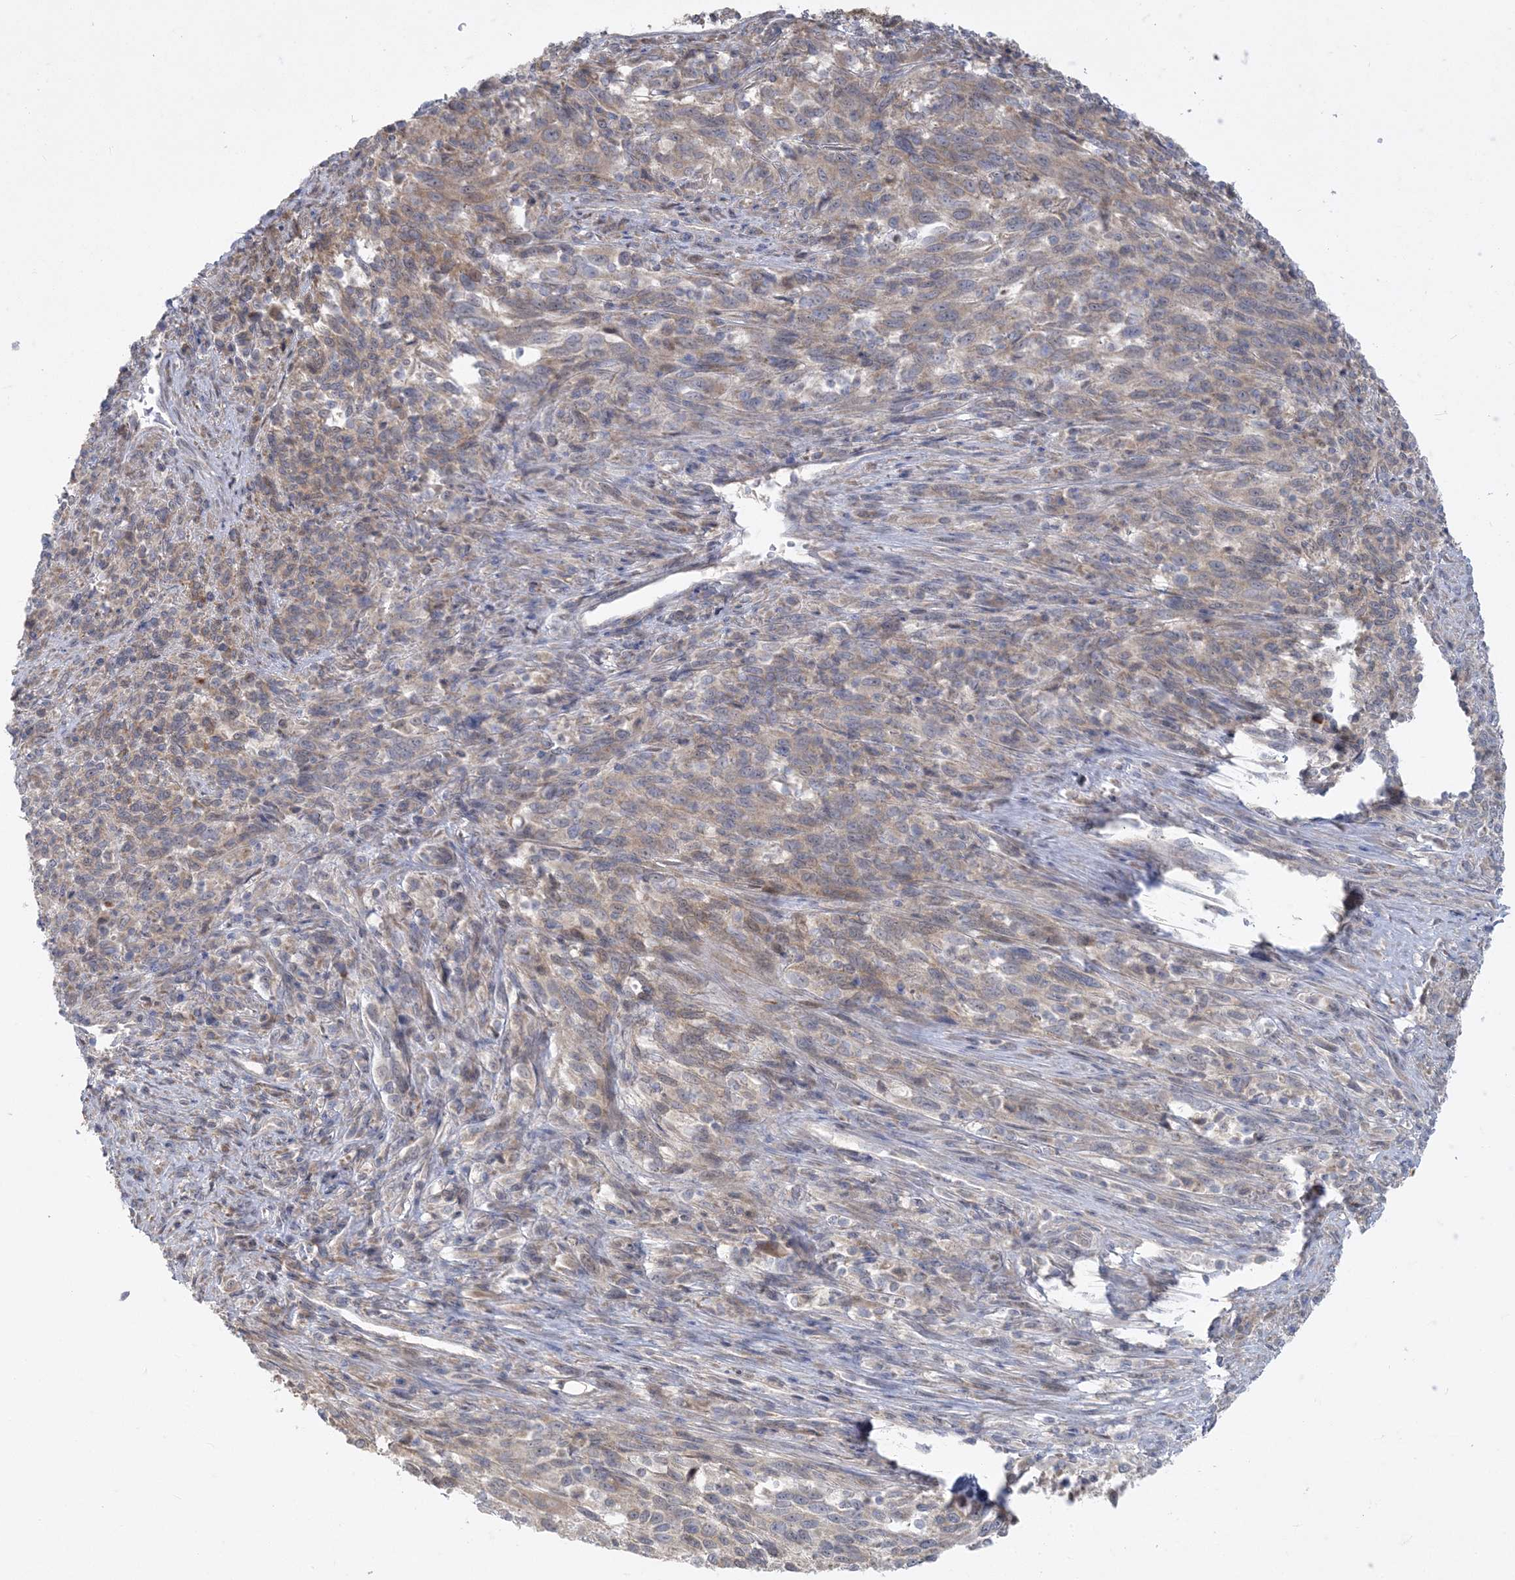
{"staining": {"intensity": "weak", "quantity": ">75%", "location": "cytoplasmic/membranous"}, "tissue": "melanoma", "cell_type": "Tumor cells", "image_type": "cancer", "snomed": [{"axis": "morphology", "description": "Malignant melanoma, Metastatic site"}, {"axis": "topography", "description": "Lymph node"}], "caption": "Protein expression analysis of melanoma reveals weak cytoplasmic/membranous expression in about >75% of tumor cells.", "gene": "ZC3H6", "patient": {"sex": "male", "age": 61}}